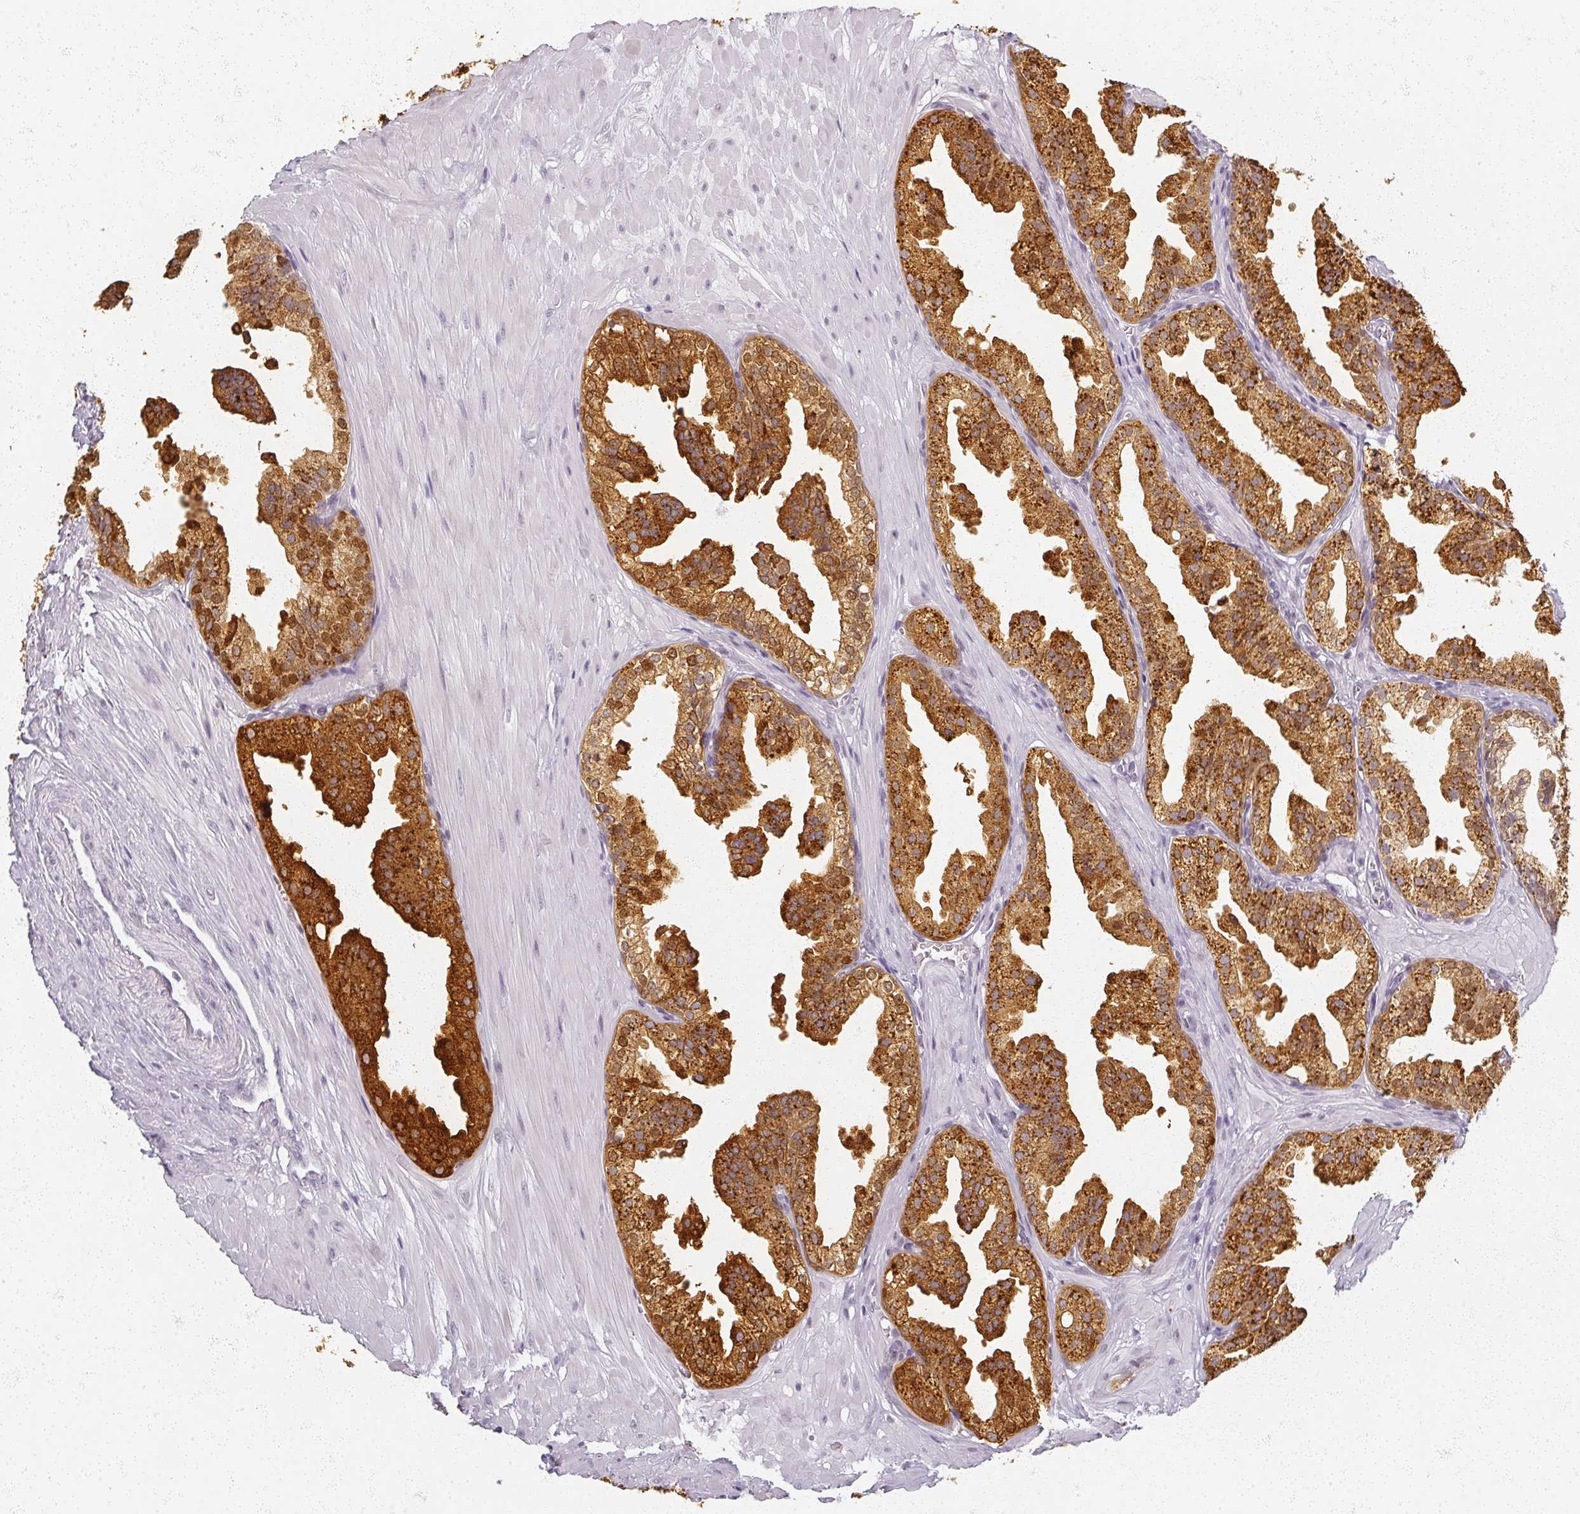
{"staining": {"intensity": "strong", "quantity": ">75%", "location": "cytoplasmic/membranous"}, "tissue": "prostate", "cell_type": "Glandular cells", "image_type": "normal", "snomed": [{"axis": "morphology", "description": "Normal tissue, NOS"}, {"axis": "topography", "description": "Prostate"}, {"axis": "topography", "description": "Peripheral nerve tissue"}], "caption": "IHC (DAB) staining of unremarkable prostate demonstrates strong cytoplasmic/membranous protein expression in about >75% of glandular cells.", "gene": "RFPL2", "patient": {"sex": "male", "age": 55}}